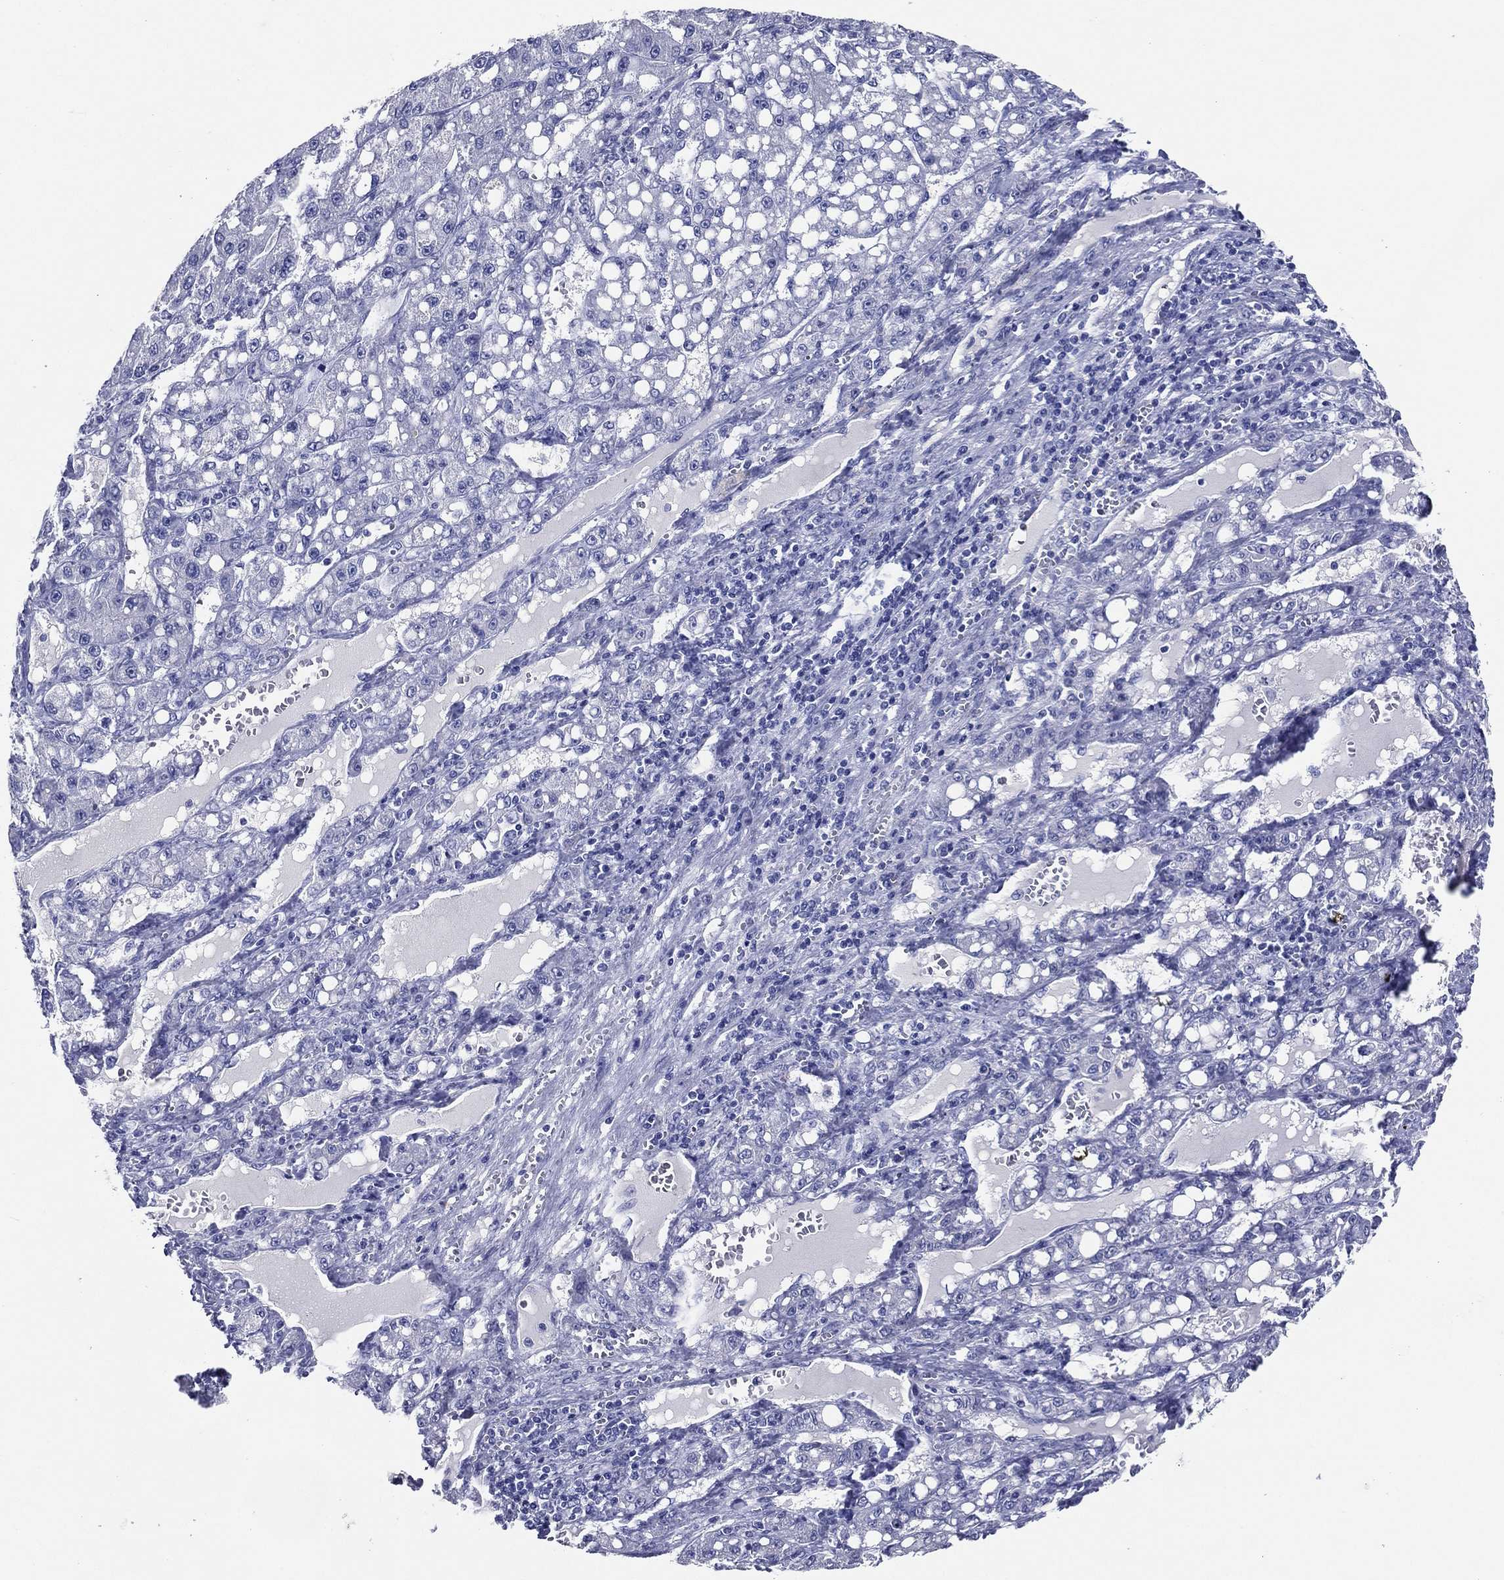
{"staining": {"intensity": "negative", "quantity": "none", "location": "none"}, "tissue": "liver cancer", "cell_type": "Tumor cells", "image_type": "cancer", "snomed": [{"axis": "morphology", "description": "Carcinoma, Hepatocellular, NOS"}, {"axis": "topography", "description": "Liver"}], "caption": "DAB immunohistochemical staining of human liver hepatocellular carcinoma reveals no significant staining in tumor cells. (Brightfield microscopy of DAB (3,3'-diaminobenzidine) IHC at high magnification).", "gene": "TFAP2A", "patient": {"sex": "female", "age": 65}}